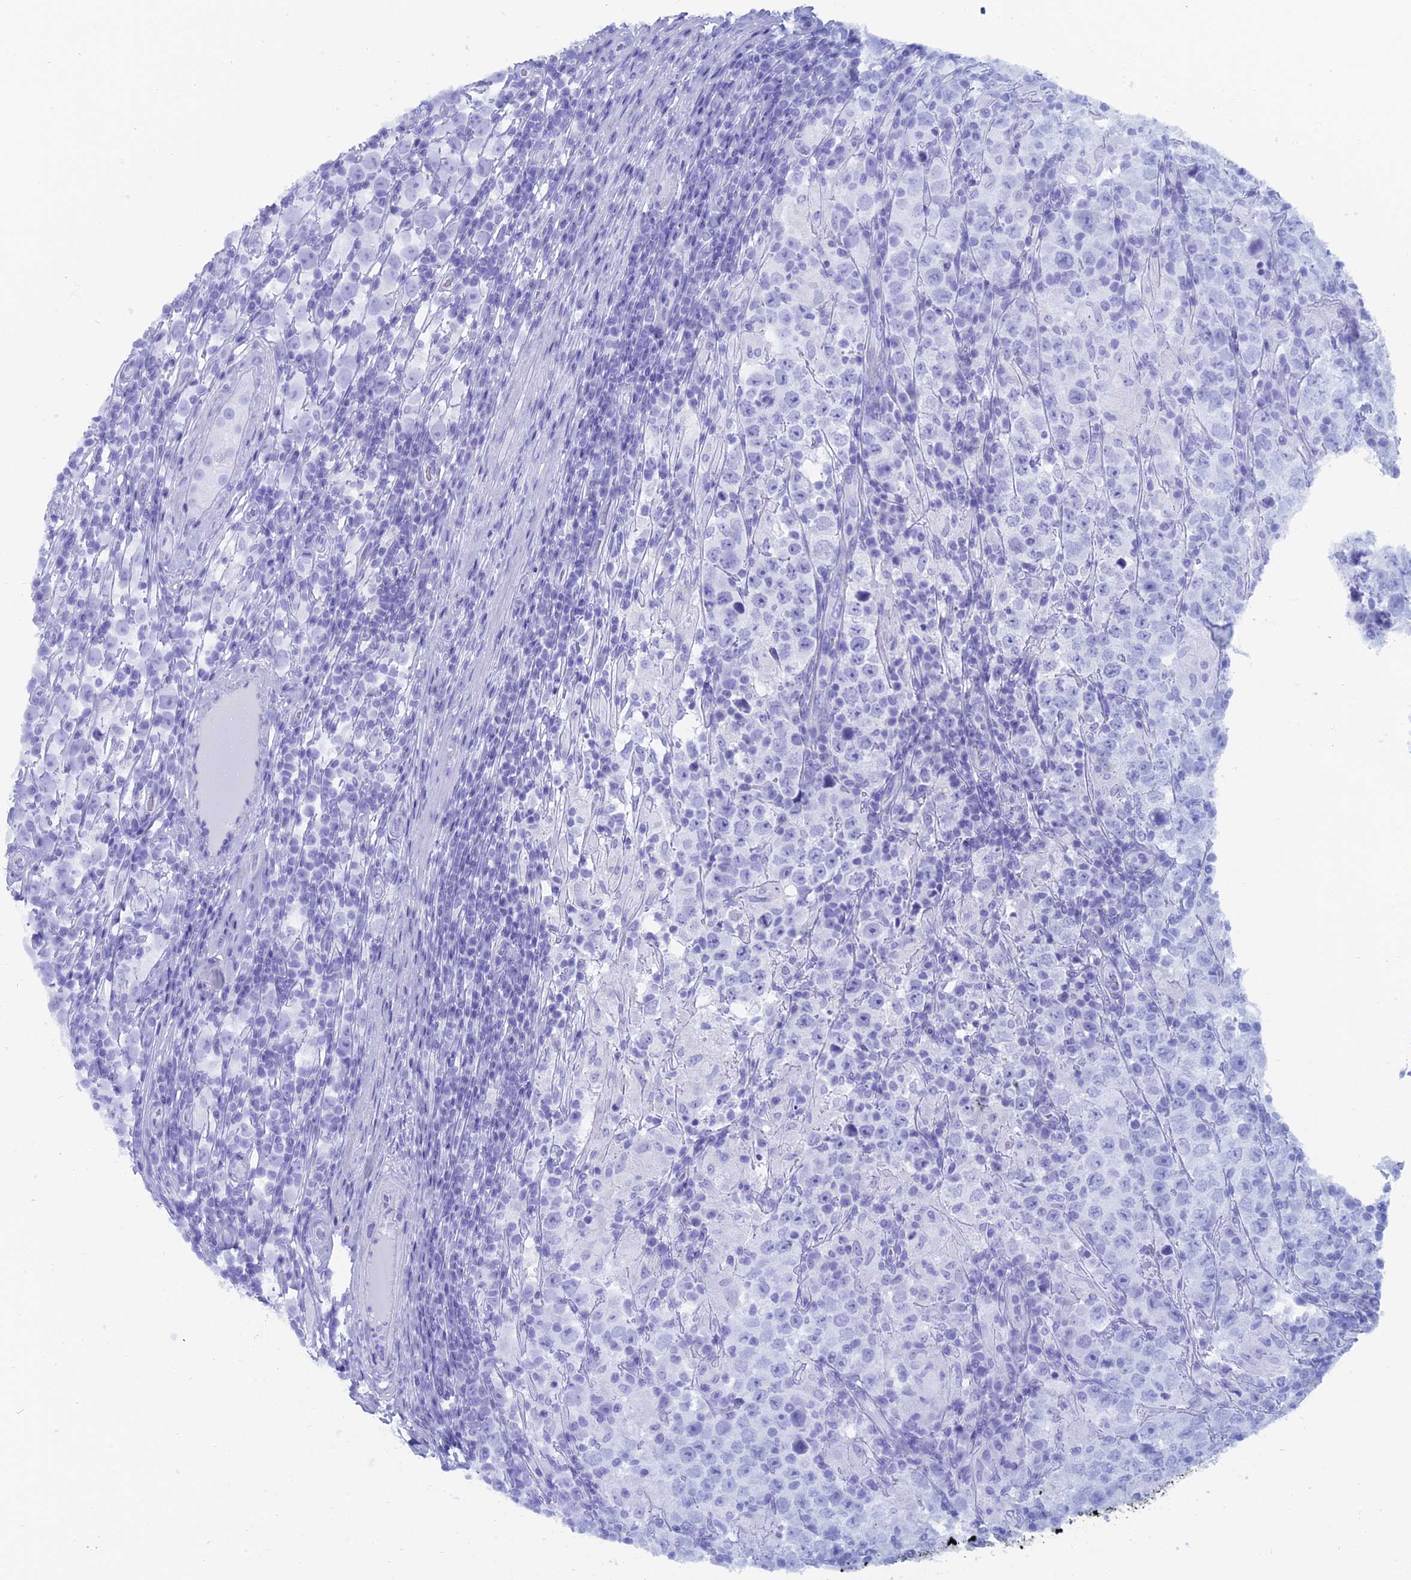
{"staining": {"intensity": "negative", "quantity": "none", "location": "none"}, "tissue": "testis cancer", "cell_type": "Tumor cells", "image_type": "cancer", "snomed": [{"axis": "morphology", "description": "Normal tissue, NOS"}, {"axis": "morphology", "description": "Urothelial carcinoma, High grade"}, {"axis": "morphology", "description": "Seminoma, NOS"}, {"axis": "morphology", "description": "Carcinoma, Embryonal, NOS"}, {"axis": "topography", "description": "Urinary bladder"}, {"axis": "topography", "description": "Testis"}], "caption": "IHC of testis cancer shows no expression in tumor cells.", "gene": "CAPS", "patient": {"sex": "male", "age": 41}}